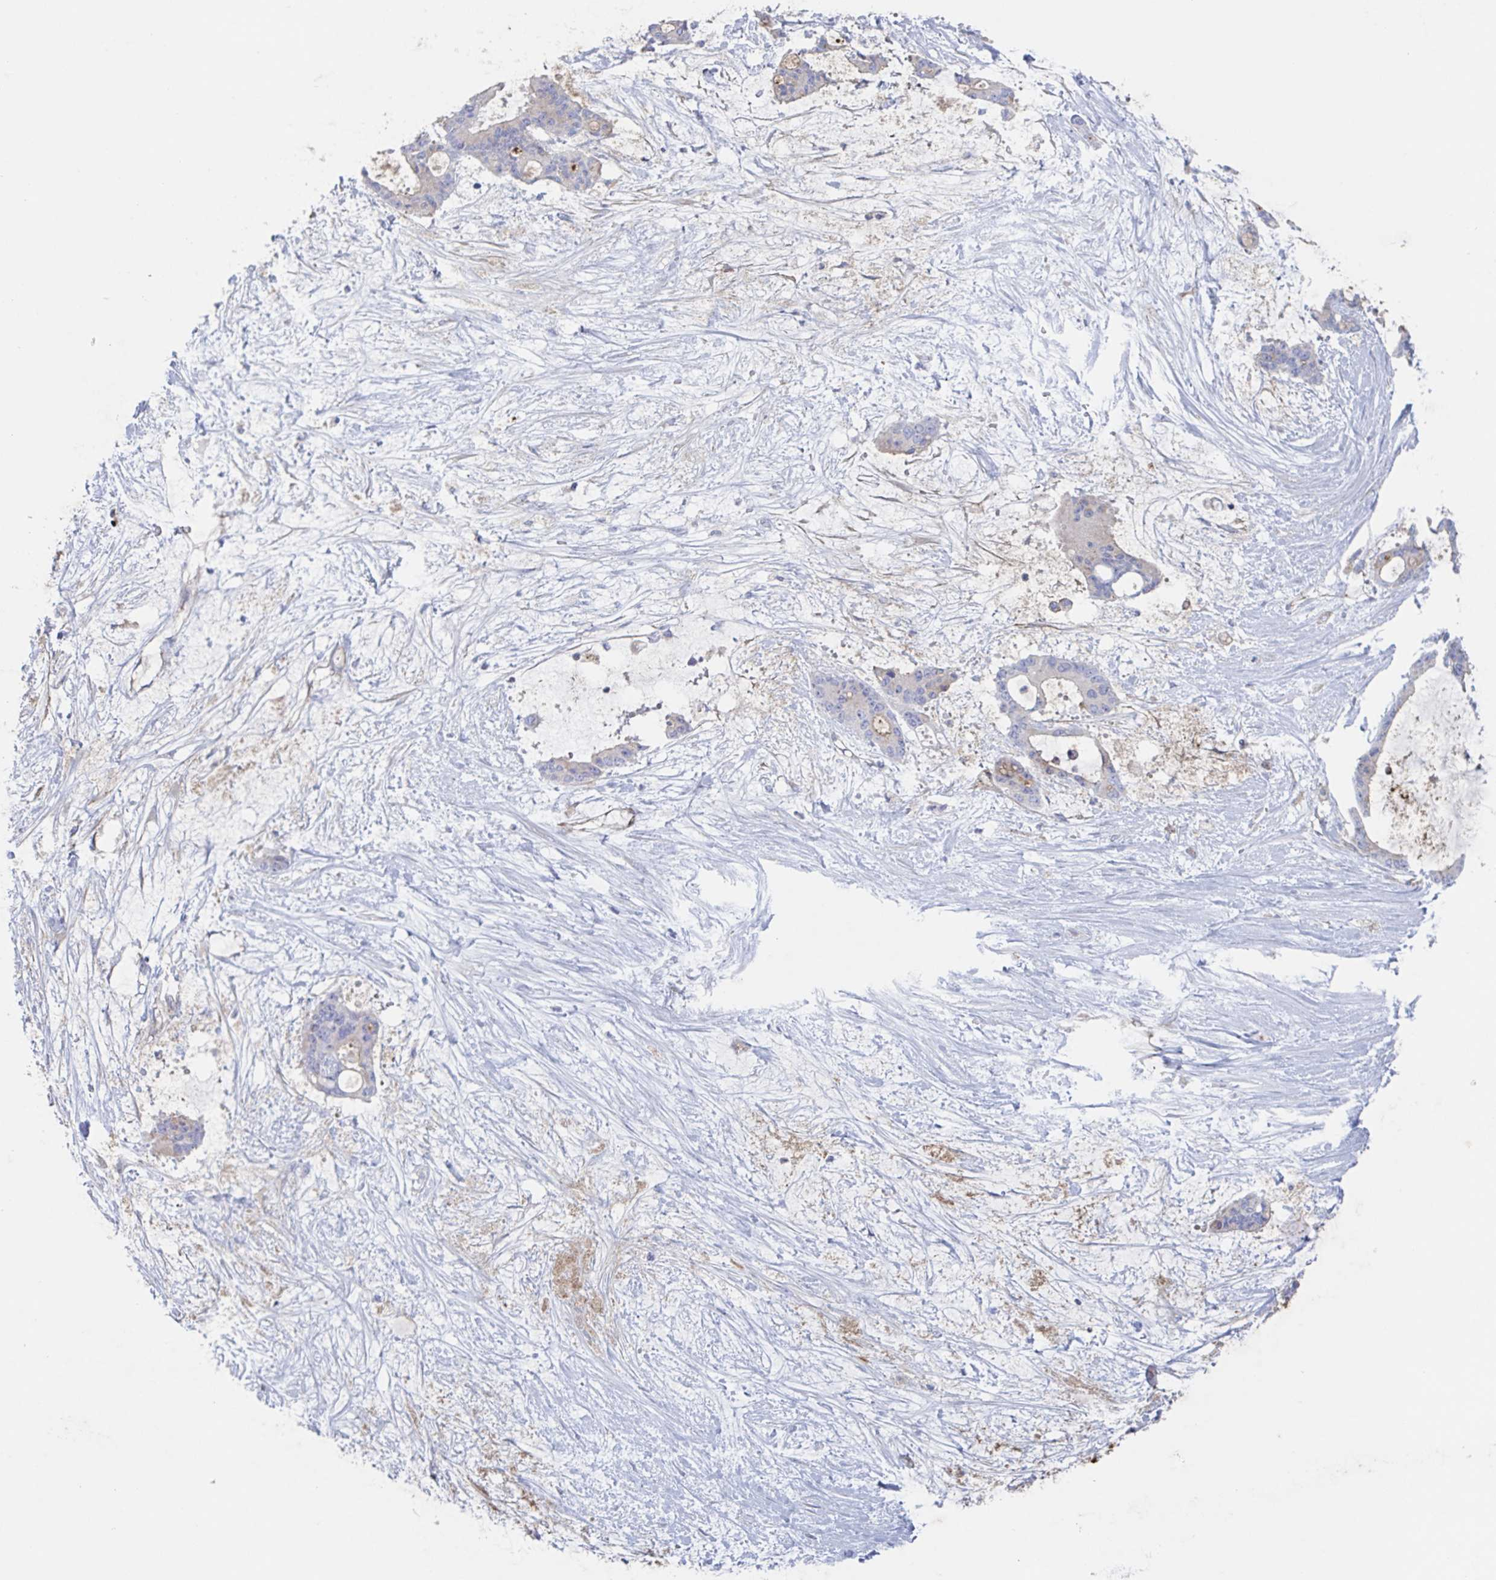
{"staining": {"intensity": "negative", "quantity": "none", "location": "none"}, "tissue": "liver cancer", "cell_type": "Tumor cells", "image_type": "cancer", "snomed": [{"axis": "morphology", "description": "Normal tissue, NOS"}, {"axis": "morphology", "description": "Cholangiocarcinoma"}, {"axis": "topography", "description": "Liver"}, {"axis": "topography", "description": "Peripheral nerve tissue"}], "caption": "This is a micrograph of IHC staining of liver cancer, which shows no staining in tumor cells.", "gene": "MANBA", "patient": {"sex": "female", "age": 73}}